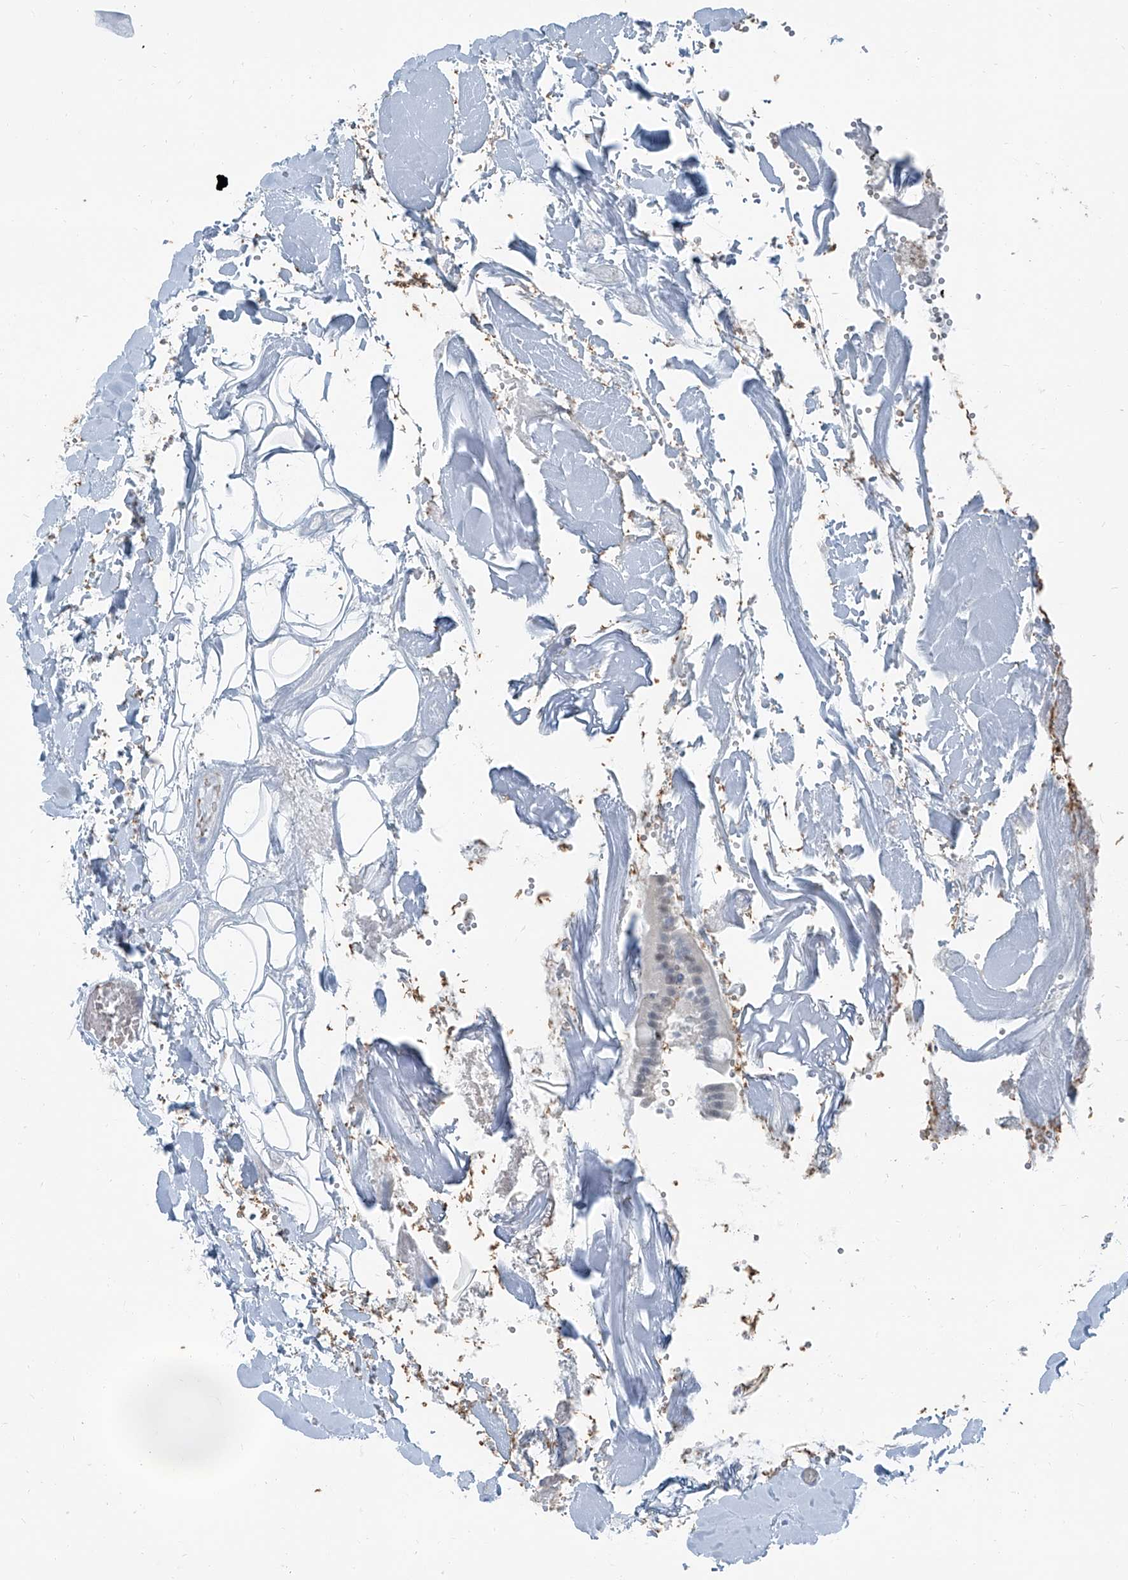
{"staining": {"intensity": "negative", "quantity": "none", "location": "none"}, "tissue": "gallbladder", "cell_type": "Glandular cells", "image_type": "normal", "snomed": [{"axis": "morphology", "description": "Normal tissue, NOS"}, {"axis": "topography", "description": "Gallbladder"}], "caption": "Normal gallbladder was stained to show a protein in brown. There is no significant staining in glandular cells. (DAB (3,3'-diaminobenzidine) IHC with hematoxylin counter stain).", "gene": "RGN", "patient": {"sex": "male", "age": 55}}